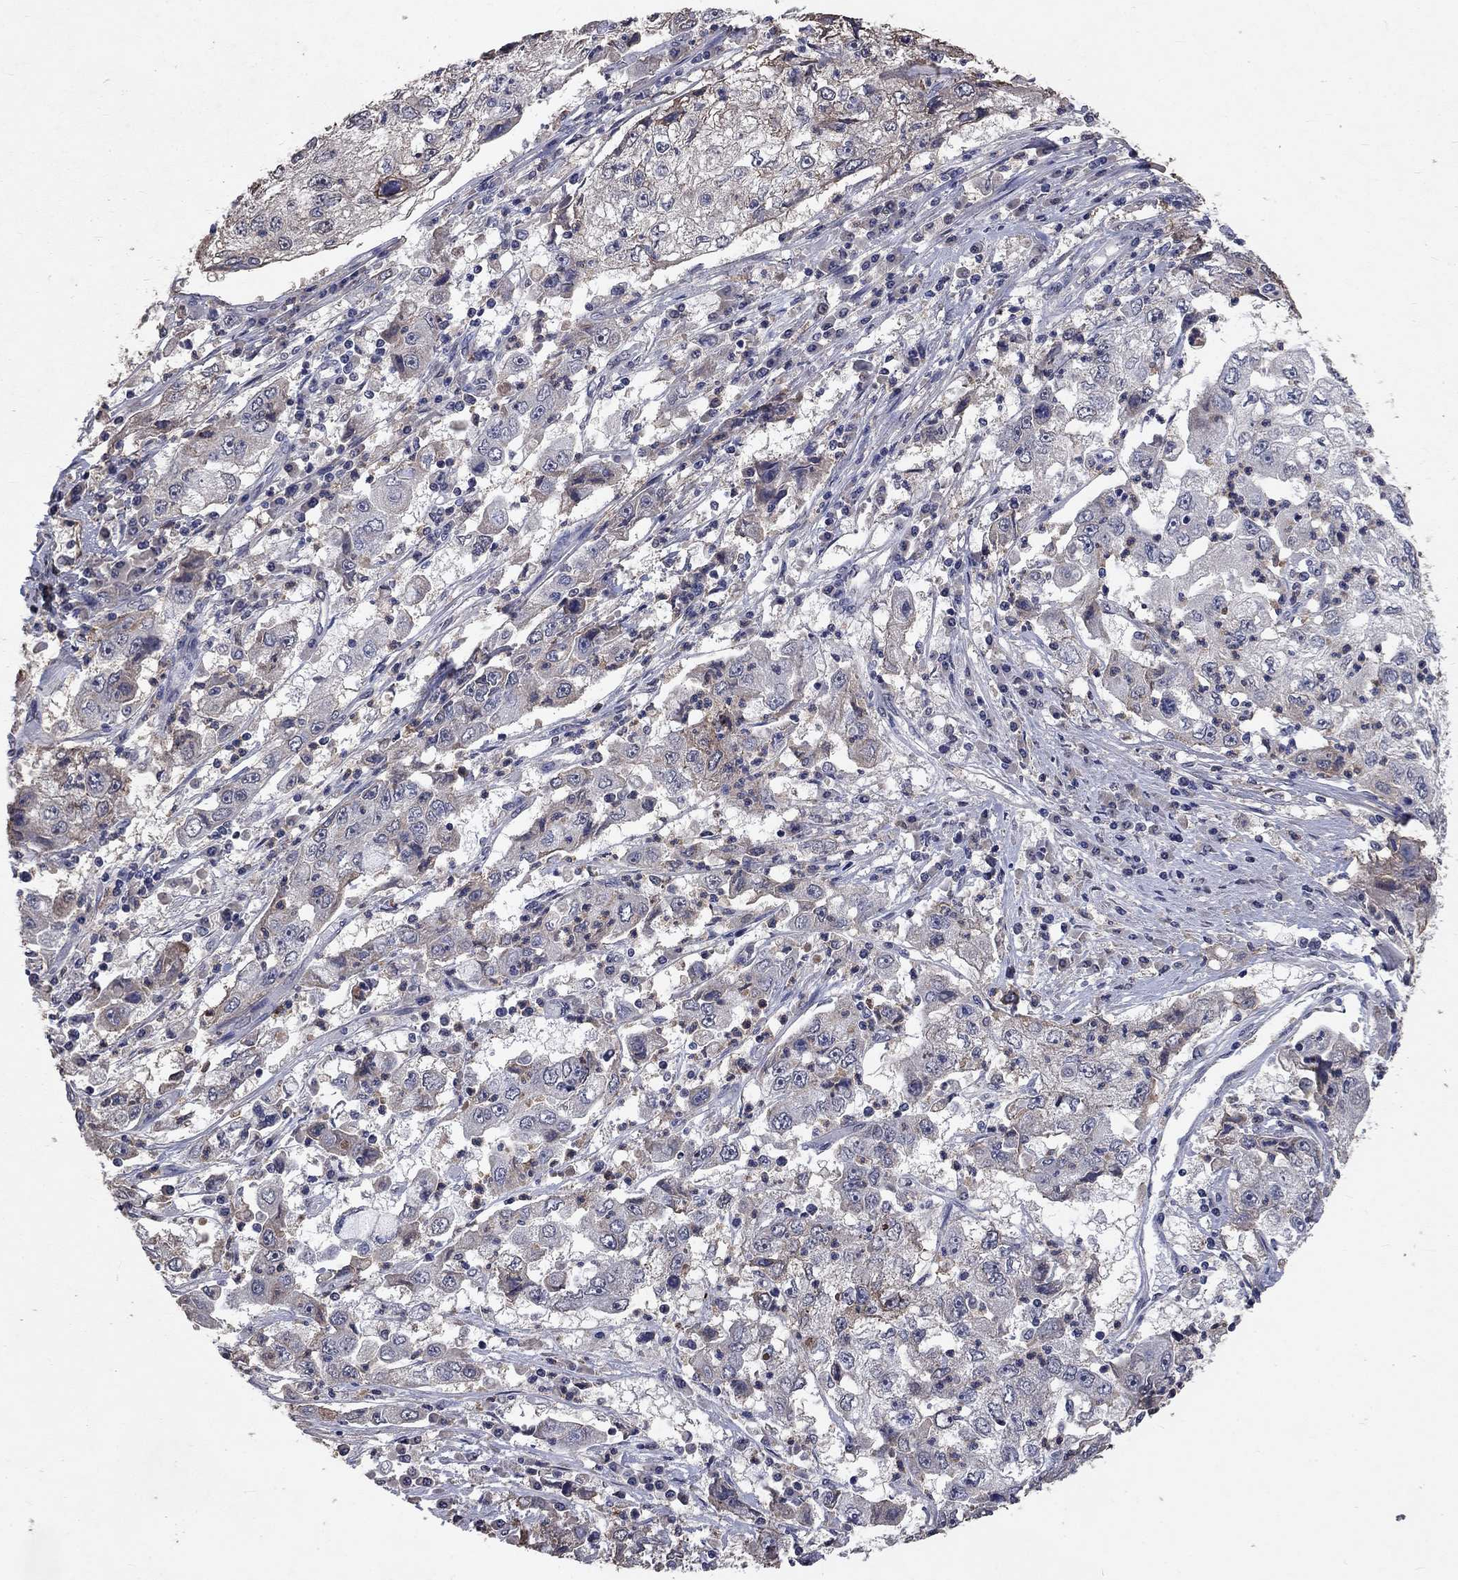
{"staining": {"intensity": "negative", "quantity": "none", "location": "none"}, "tissue": "cervical cancer", "cell_type": "Tumor cells", "image_type": "cancer", "snomed": [{"axis": "morphology", "description": "Squamous cell carcinoma, NOS"}, {"axis": "topography", "description": "Cervix"}], "caption": "This is an immunohistochemistry (IHC) histopathology image of squamous cell carcinoma (cervical). There is no staining in tumor cells.", "gene": "CHST5", "patient": {"sex": "female", "age": 36}}